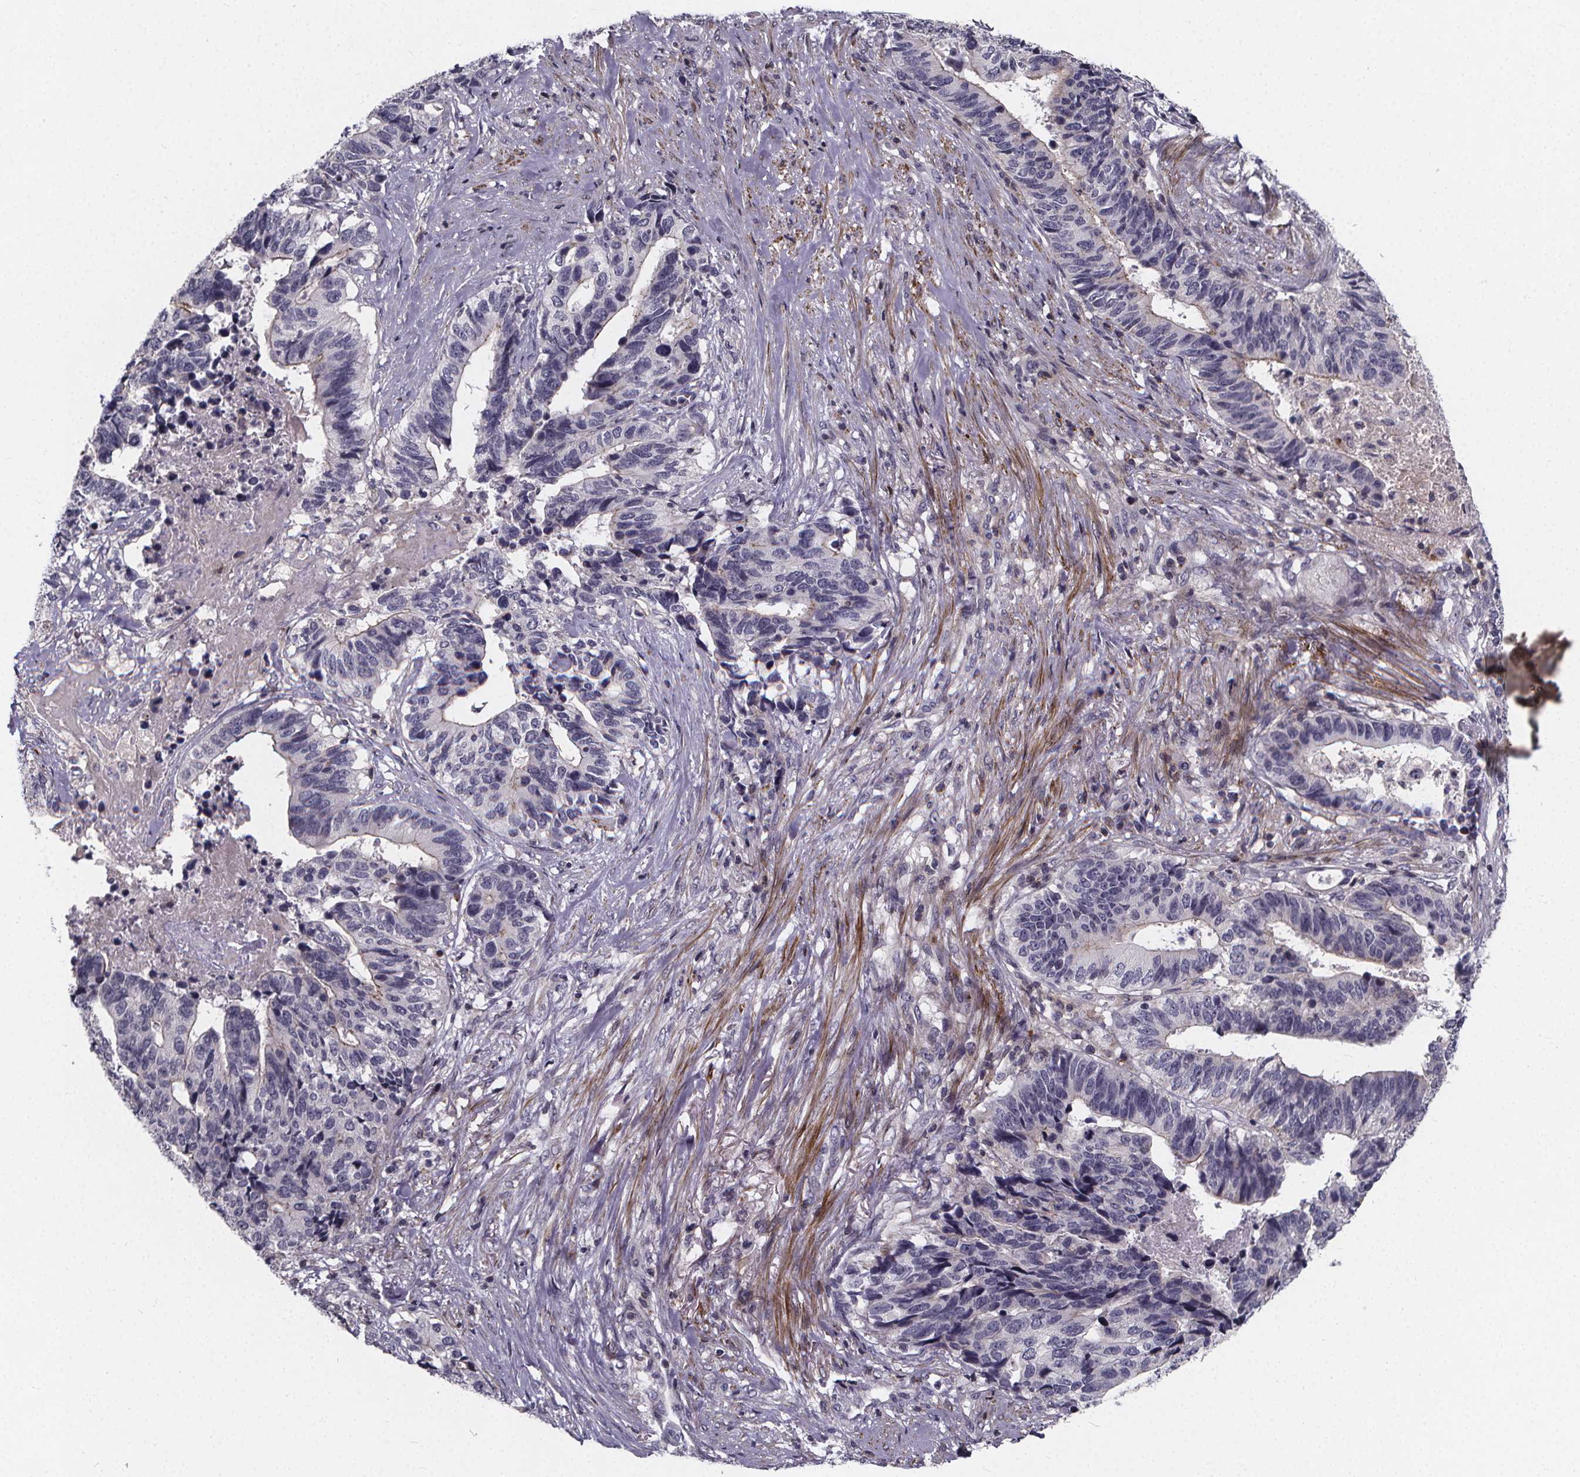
{"staining": {"intensity": "negative", "quantity": "none", "location": "none"}, "tissue": "stomach cancer", "cell_type": "Tumor cells", "image_type": "cancer", "snomed": [{"axis": "morphology", "description": "Adenocarcinoma, NOS"}, {"axis": "topography", "description": "Stomach, upper"}], "caption": "High magnification brightfield microscopy of adenocarcinoma (stomach) stained with DAB (3,3'-diaminobenzidine) (brown) and counterstained with hematoxylin (blue): tumor cells show no significant expression. (DAB IHC visualized using brightfield microscopy, high magnification).", "gene": "FBXW2", "patient": {"sex": "female", "age": 67}}